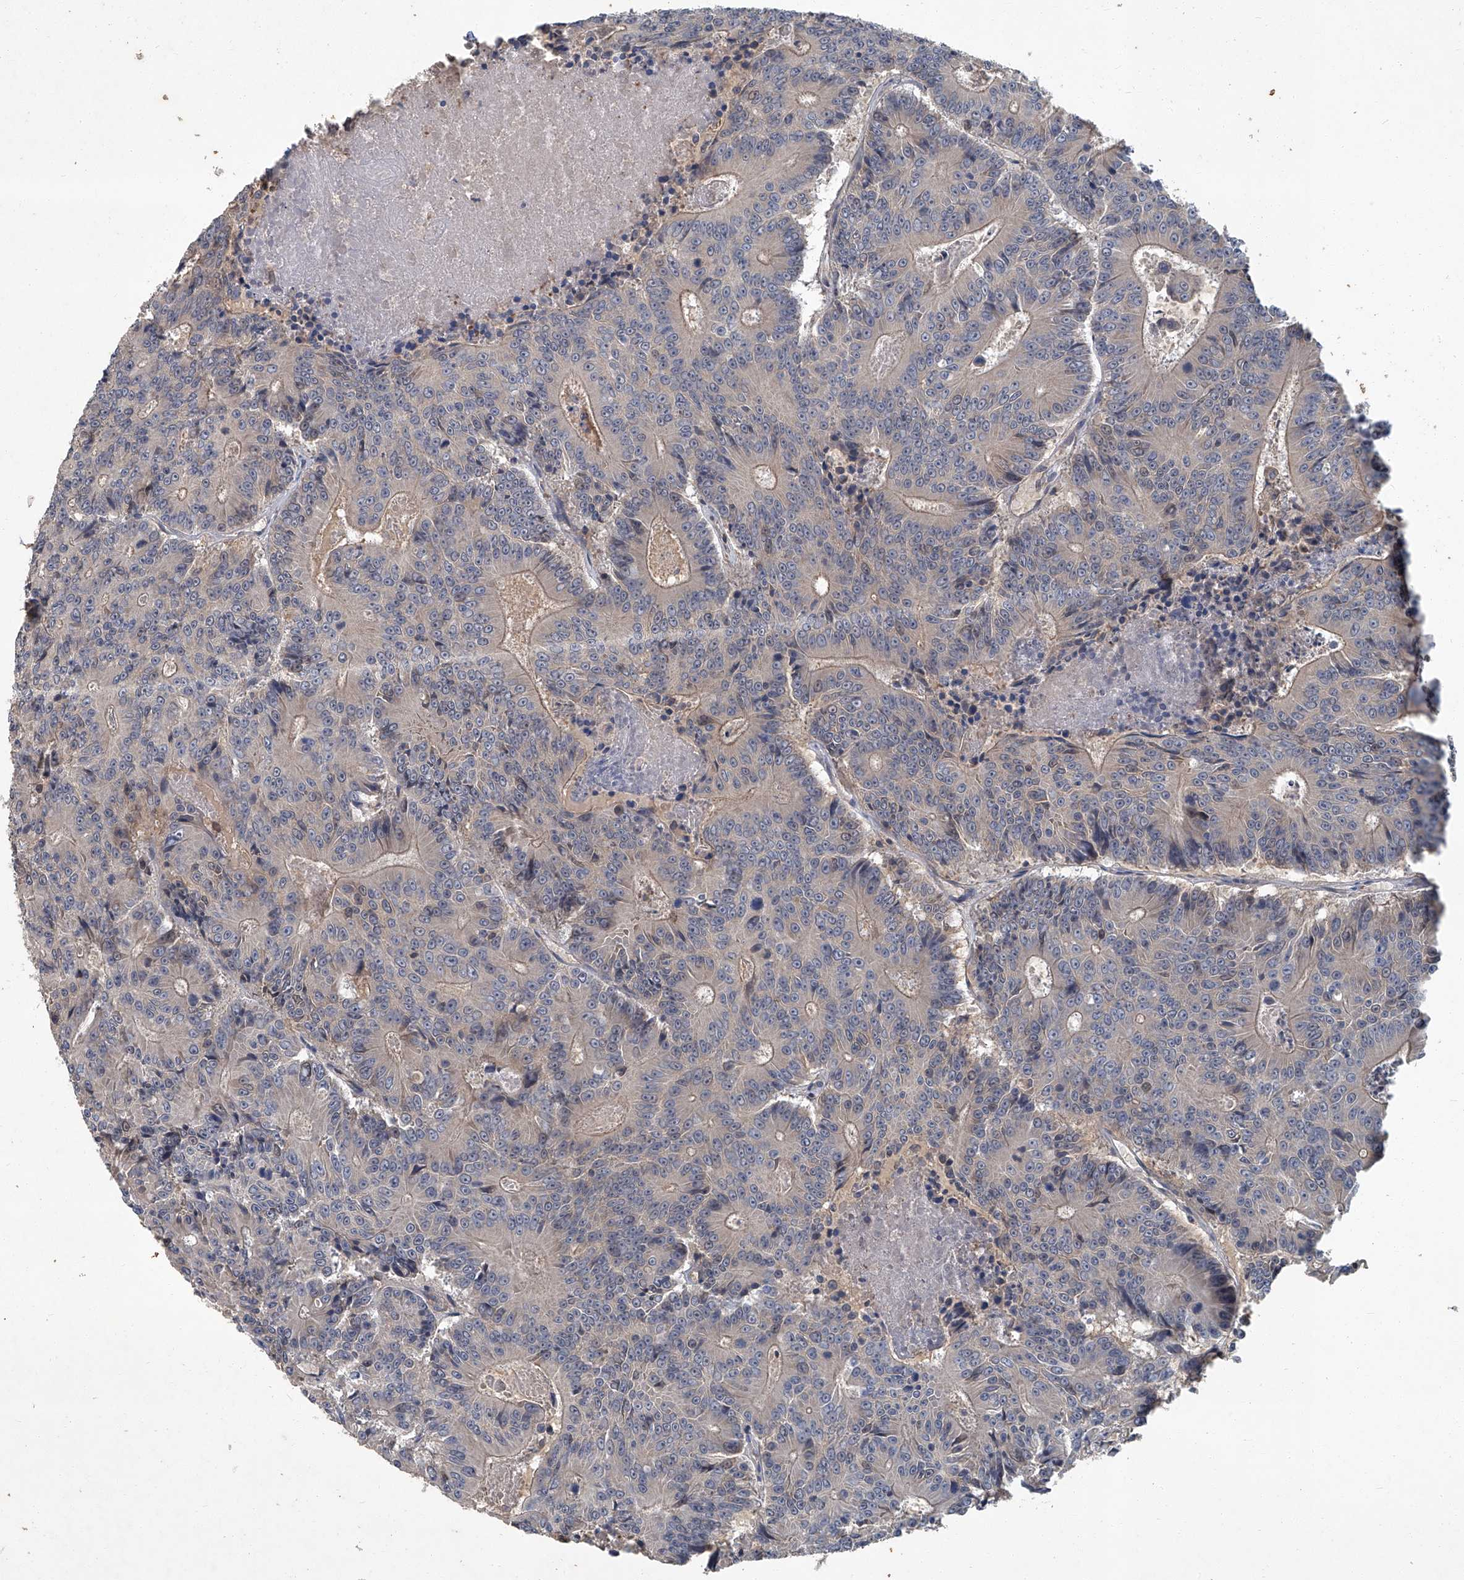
{"staining": {"intensity": "weak", "quantity": "<25%", "location": "cytoplasmic/membranous"}, "tissue": "colorectal cancer", "cell_type": "Tumor cells", "image_type": "cancer", "snomed": [{"axis": "morphology", "description": "Adenocarcinoma, NOS"}, {"axis": "topography", "description": "Colon"}], "caption": "High magnification brightfield microscopy of colorectal adenocarcinoma stained with DAB (brown) and counterstained with hematoxylin (blue): tumor cells show no significant positivity.", "gene": "ANKRD34A", "patient": {"sex": "male", "age": 83}}